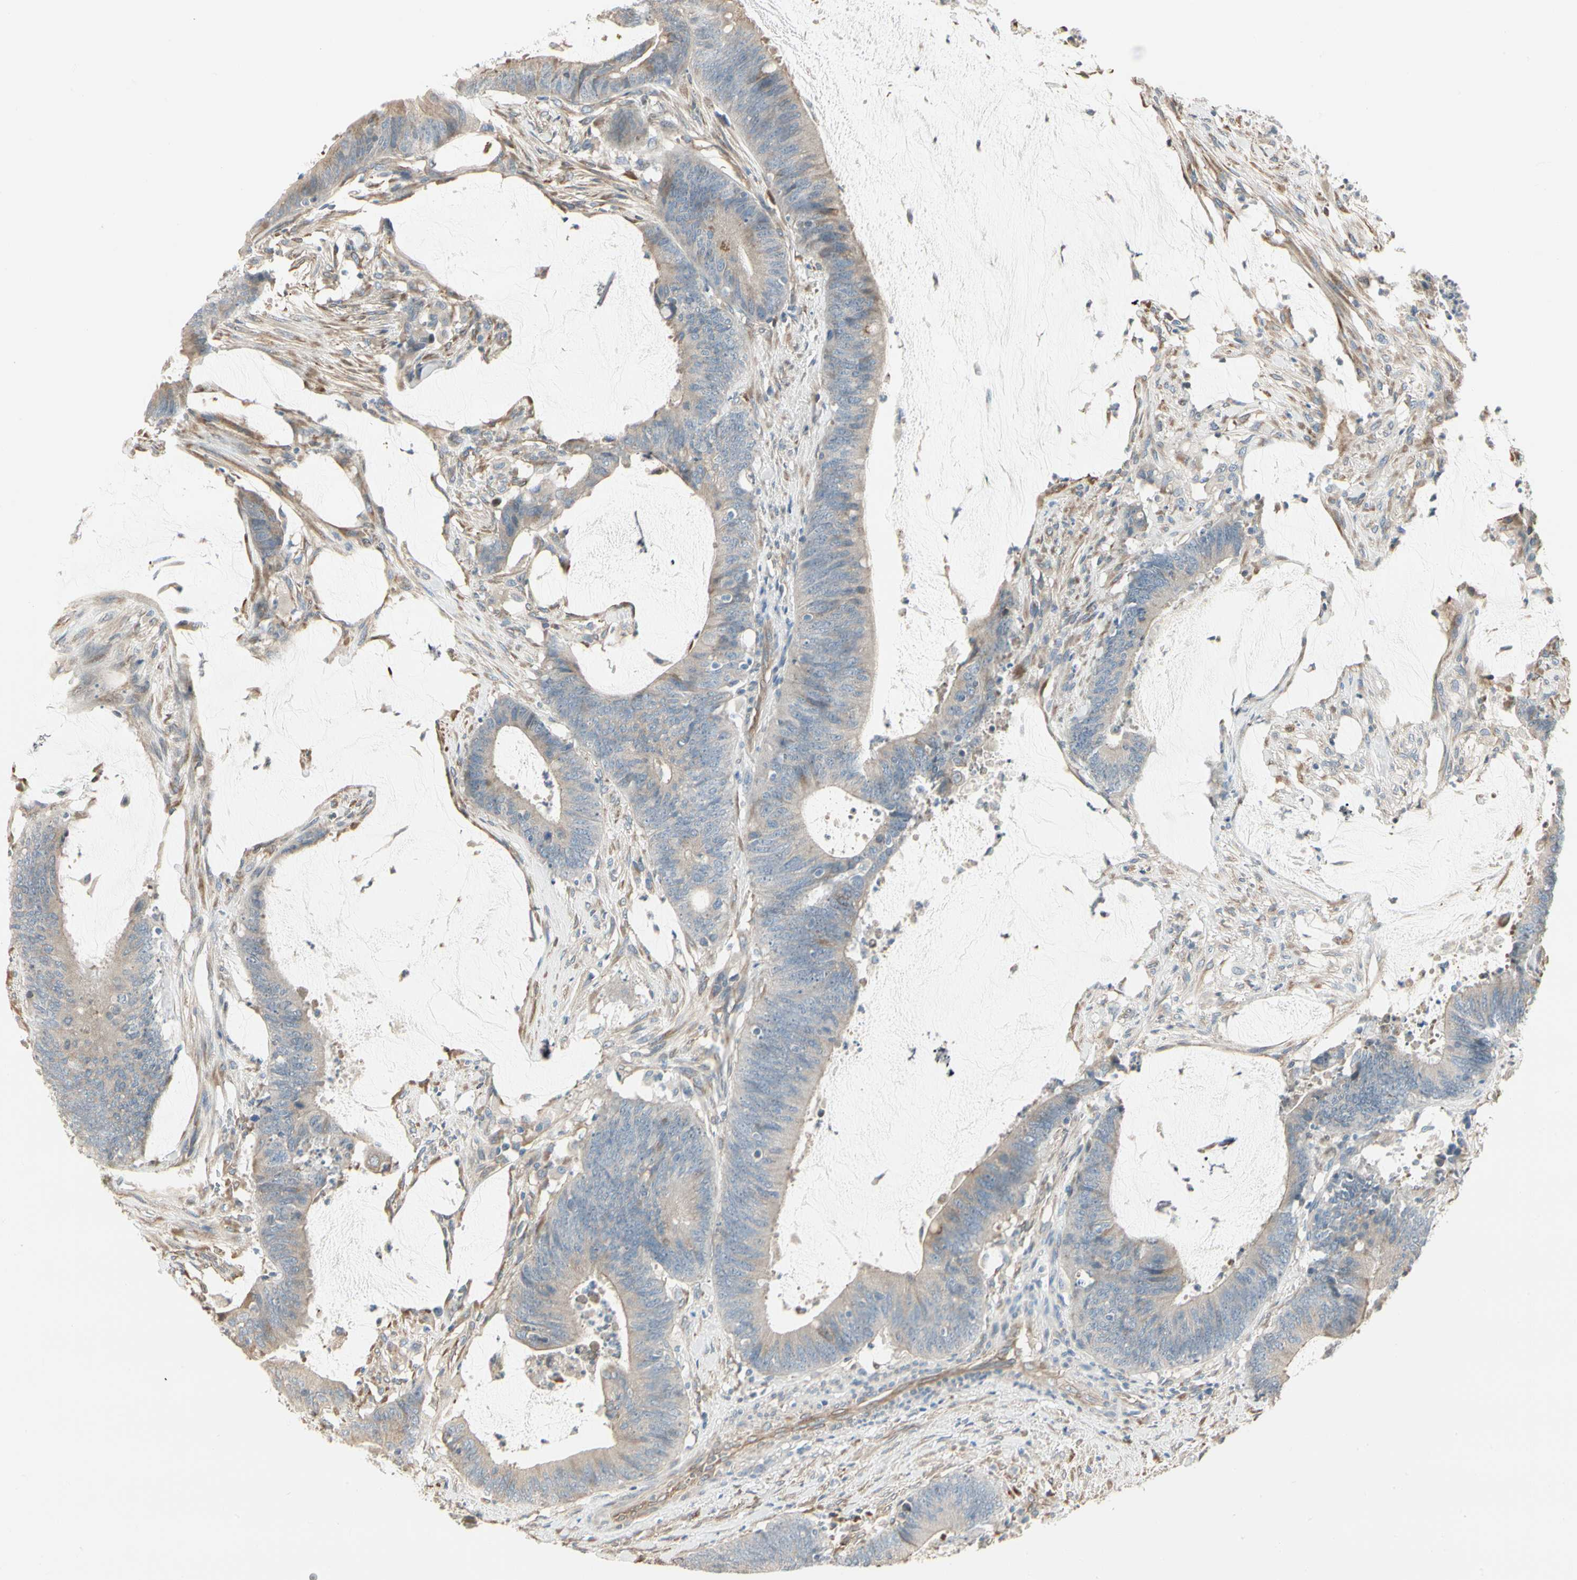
{"staining": {"intensity": "weak", "quantity": ">75%", "location": "cytoplasmic/membranous"}, "tissue": "colorectal cancer", "cell_type": "Tumor cells", "image_type": "cancer", "snomed": [{"axis": "morphology", "description": "Adenocarcinoma, NOS"}, {"axis": "topography", "description": "Rectum"}], "caption": "This is a histology image of immunohistochemistry (IHC) staining of adenocarcinoma (colorectal), which shows weak staining in the cytoplasmic/membranous of tumor cells.", "gene": "NUCB2", "patient": {"sex": "female", "age": 66}}